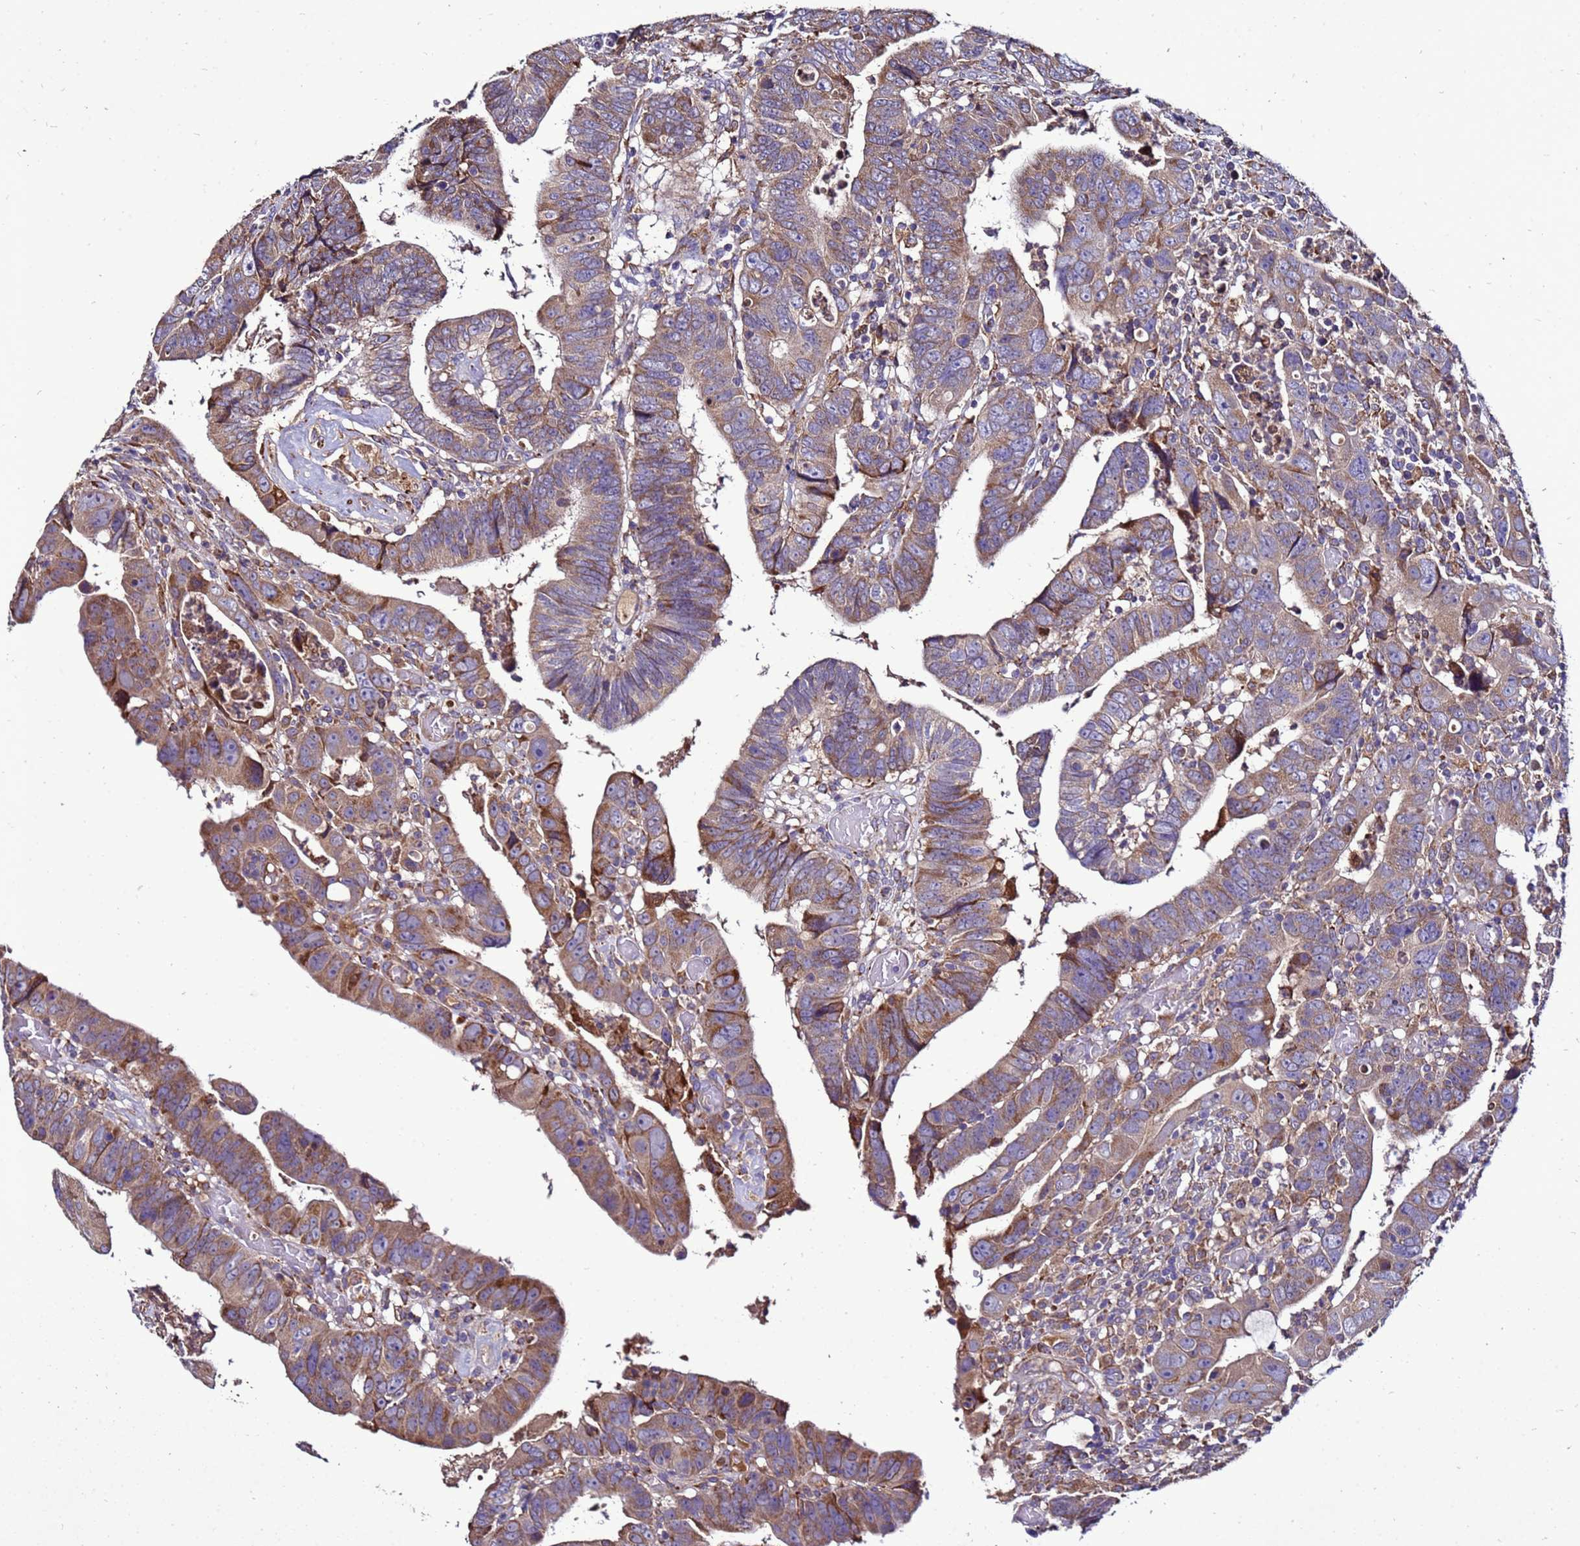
{"staining": {"intensity": "moderate", "quantity": ">75%", "location": "cytoplasmic/membranous"}, "tissue": "colorectal cancer", "cell_type": "Tumor cells", "image_type": "cancer", "snomed": [{"axis": "morphology", "description": "Normal tissue, NOS"}, {"axis": "morphology", "description": "Adenocarcinoma, NOS"}, {"axis": "topography", "description": "Rectum"}], "caption": "A high-resolution image shows immunohistochemistry staining of adenocarcinoma (colorectal), which exhibits moderate cytoplasmic/membranous expression in about >75% of tumor cells.", "gene": "ANTKMT", "patient": {"sex": "female", "age": 65}}